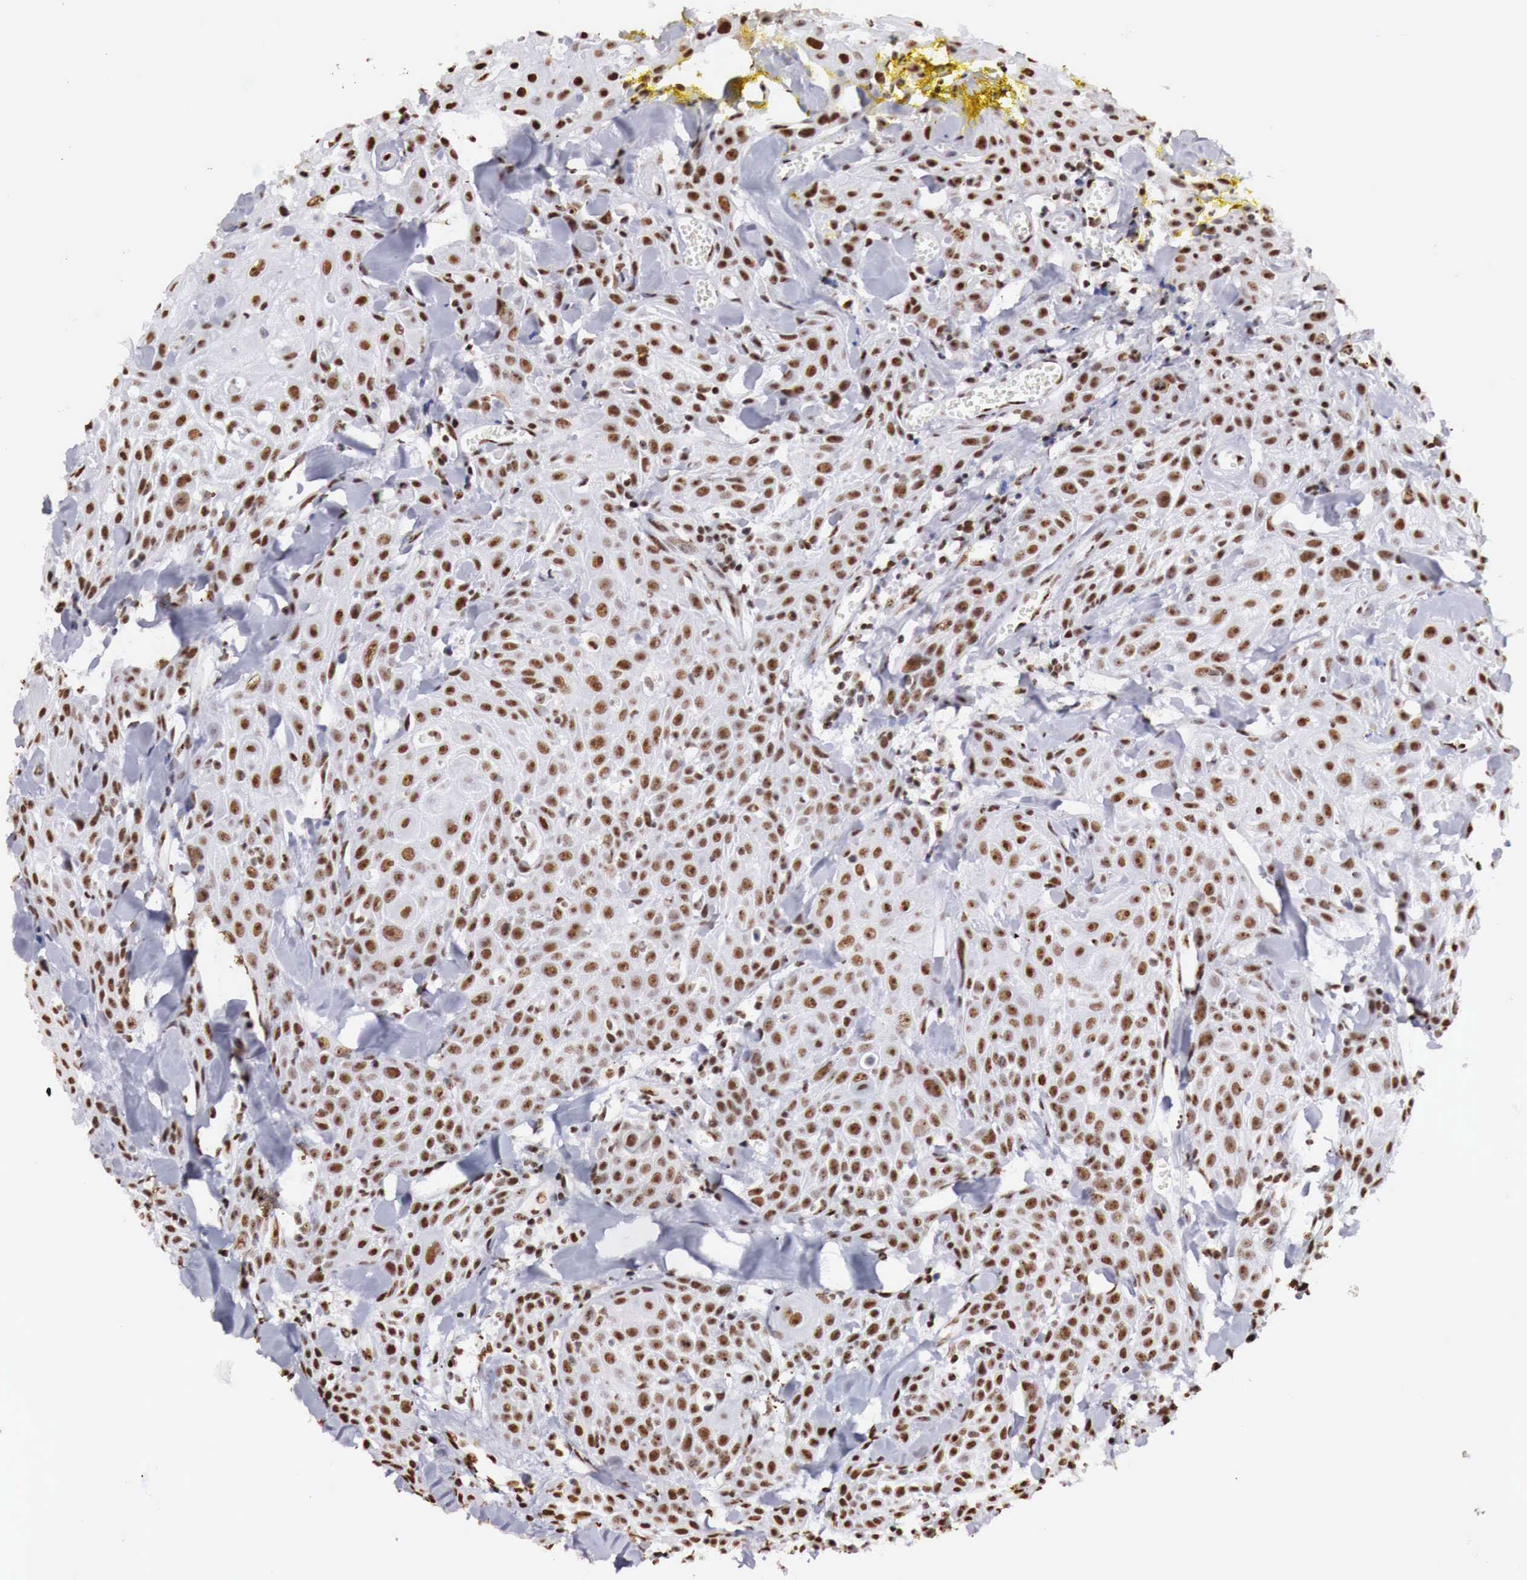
{"staining": {"intensity": "strong", "quantity": ">75%", "location": "nuclear"}, "tissue": "head and neck cancer", "cell_type": "Tumor cells", "image_type": "cancer", "snomed": [{"axis": "morphology", "description": "Squamous cell carcinoma, NOS"}, {"axis": "topography", "description": "Oral tissue"}, {"axis": "topography", "description": "Head-Neck"}], "caption": "A brown stain shows strong nuclear positivity of a protein in head and neck squamous cell carcinoma tumor cells.", "gene": "DKC1", "patient": {"sex": "female", "age": 82}}